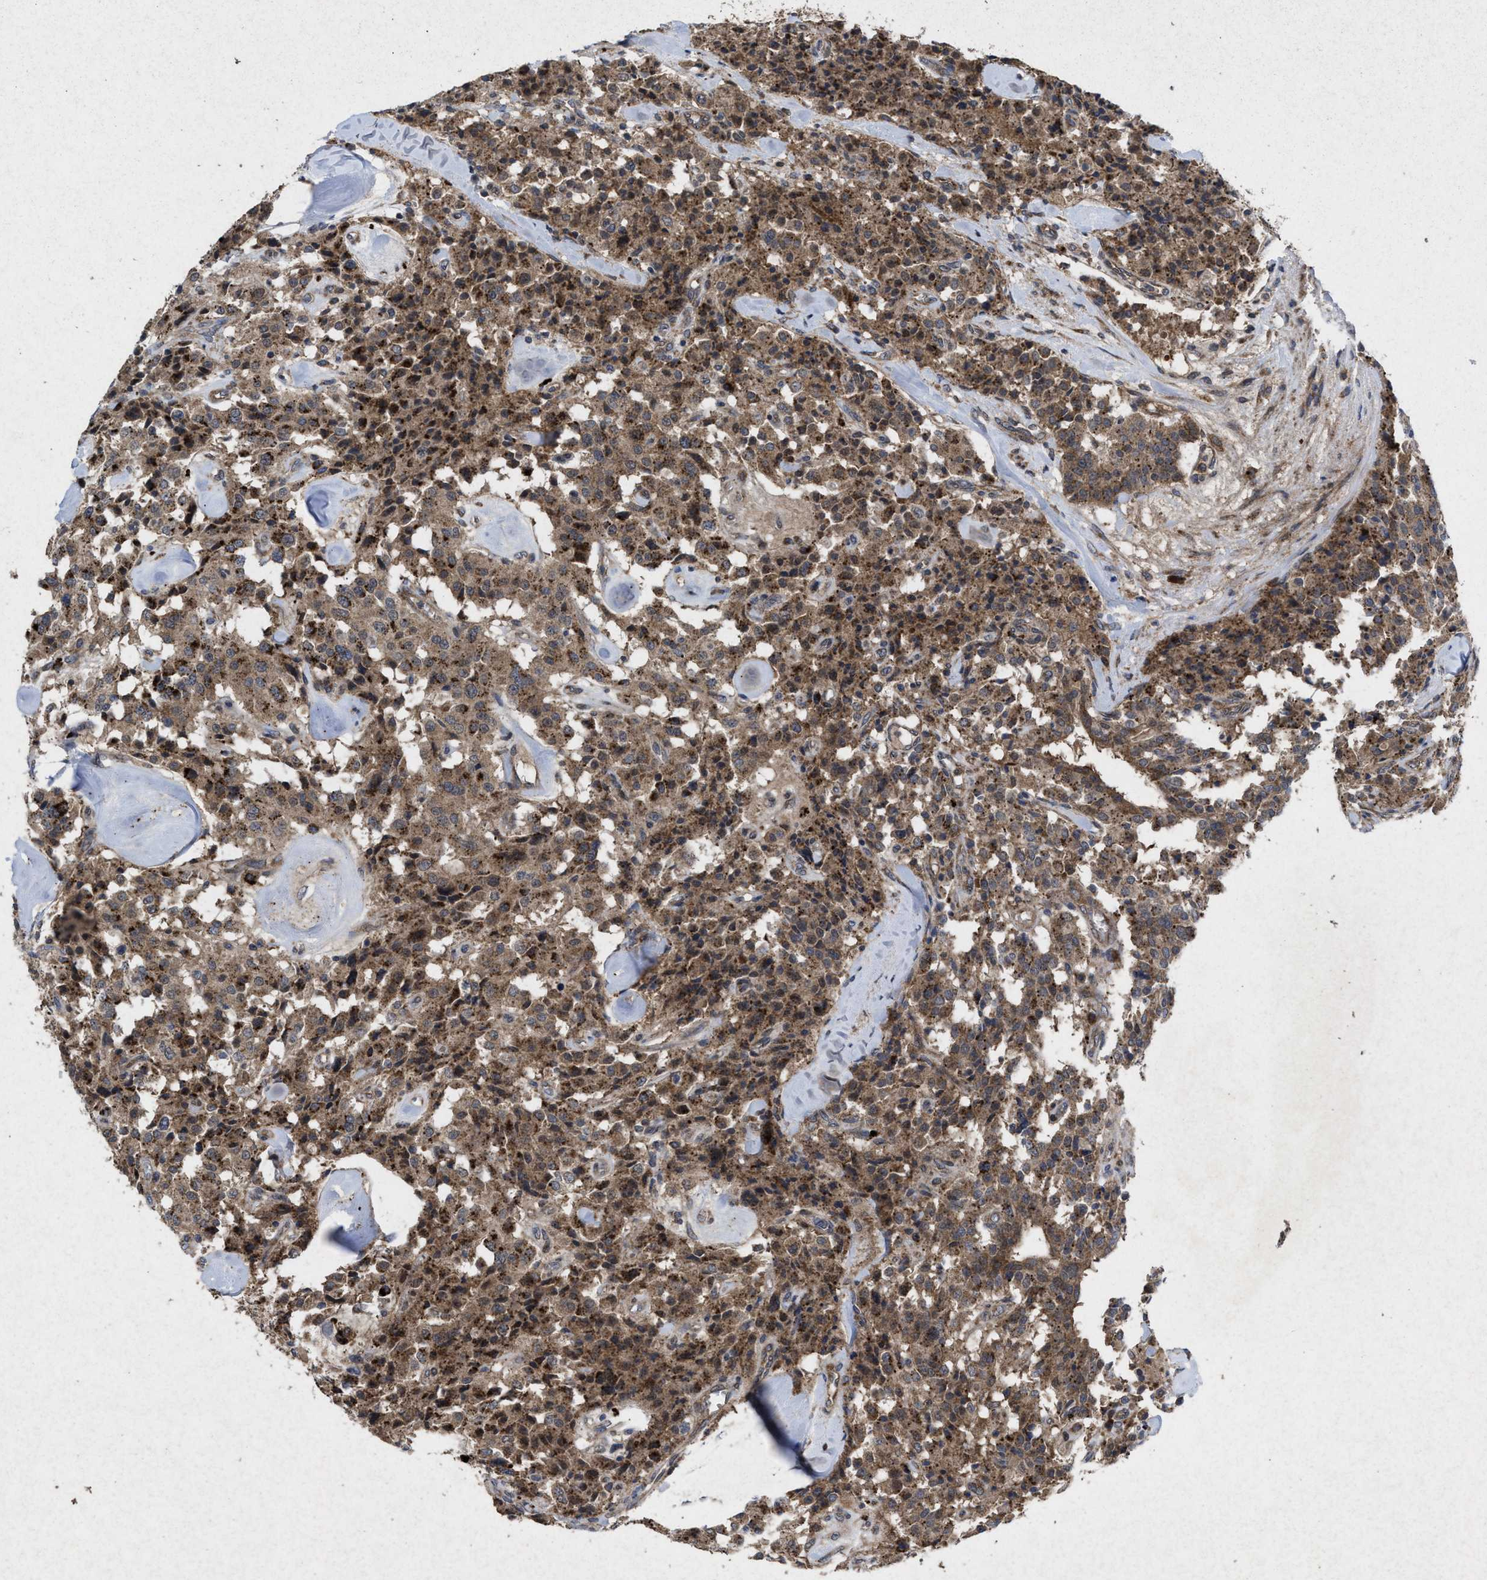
{"staining": {"intensity": "moderate", "quantity": ">75%", "location": "cytoplasmic/membranous"}, "tissue": "carcinoid", "cell_type": "Tumor cells", "image_type": "cancer", "snomed": [{"axis": "morphology", "description": "Carcinoid, malignant, NOS"}, {"axis": "topography", "description": "Lung"}], "caption": "Immunohistochemical staining of carcinoid demonstrates moderate cytoplasmic/membranous protein positivity in about >75% of tumor cells.", "gene": "MSI2", "patient": {"sex": "male", "age": 30}}